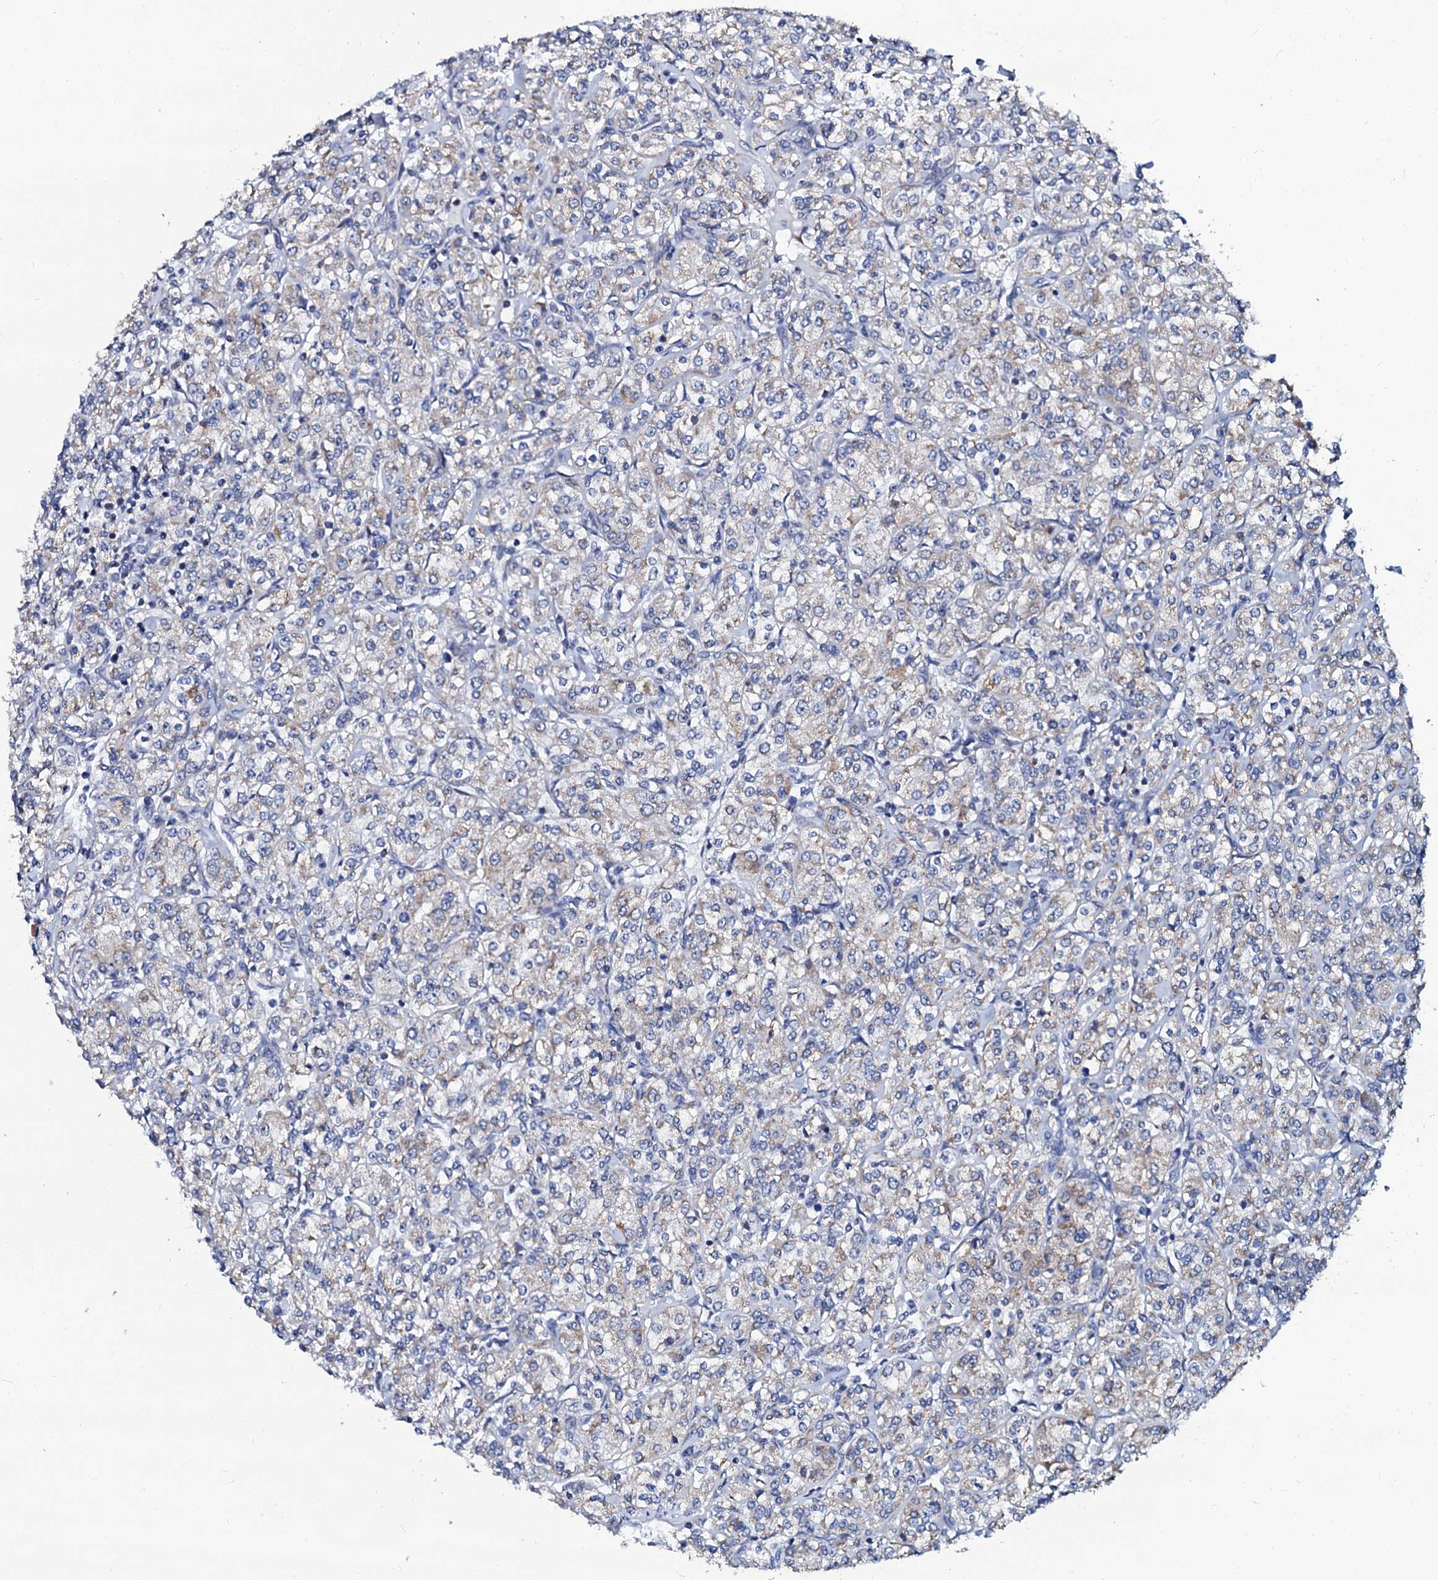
{"staining": {"intensity": "weak", "quantity": "<25%", "location": "cytoplasmic/membranous"}, "tissue": "renal cancer", "cell_type": "Tumor cells", "image_type": "cancer", "snomed": [{"axis": "morphology", "description": "Adenocarcinoma, NOS"}, {"axis": "topography", "description": "Kidney"}], "caption": "Renal adenocarcinoma was stained to show a protein in brown. There is no significant staining in tumor cells.", "gene": "SLC37A4", "patient": {"sex": "male", "age": 77}}